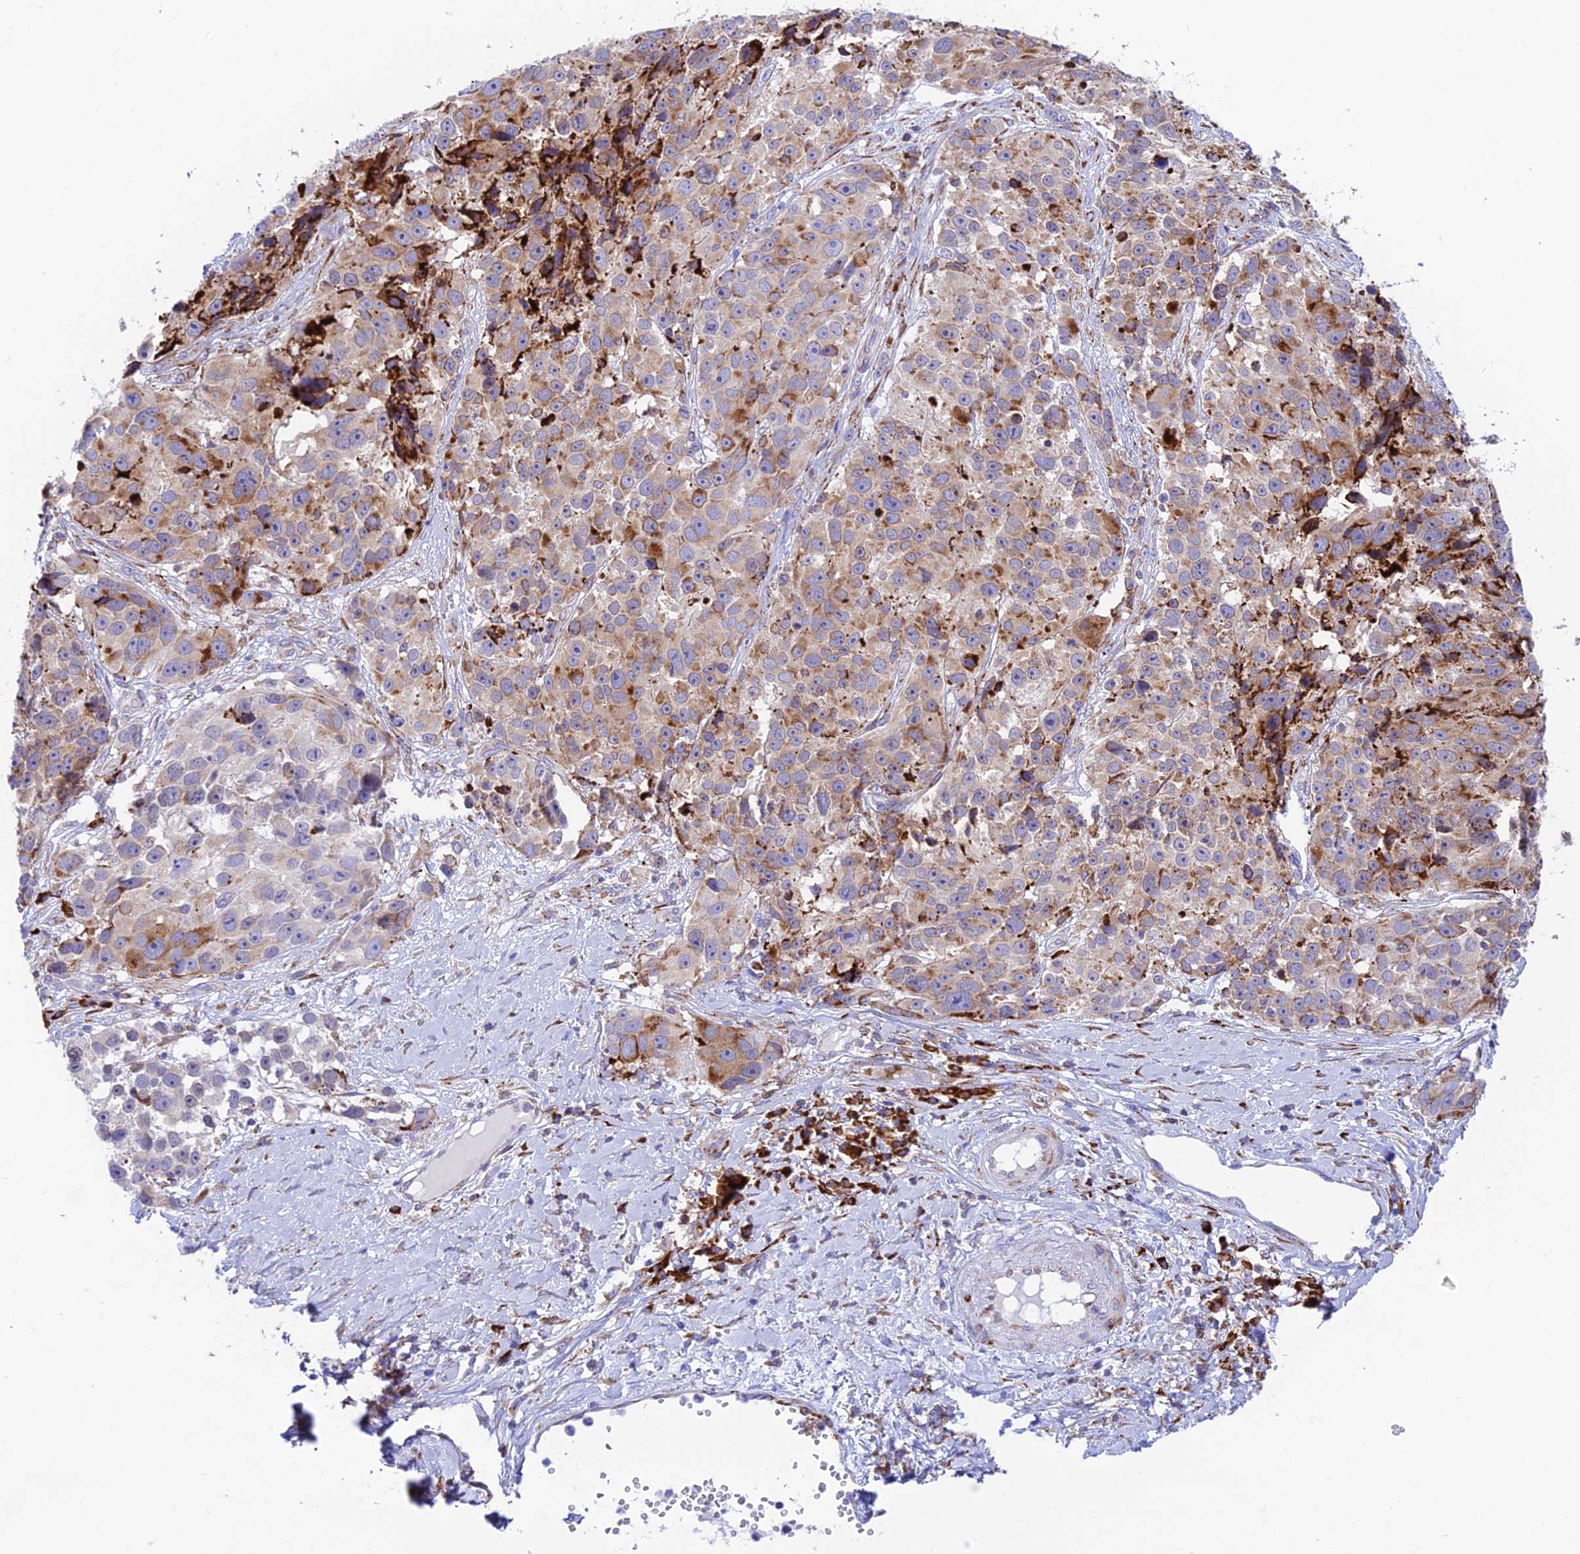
{"staining": {"intensity": "moderate", "quantity": "25%-75%", "location": "cytoplasmic/membranous"}, "tissue": "melanoma", "cell_type": "Tumor cells", "image_type": "cancer", "snomed": [{"axis": "morphology", "description": "Malignant melanoma, NOS"}, {"axis": "topography", "description": "Skin"}], "caption": "Immunohistochemistry (IHC) micrograph of human melanoma stained for a protein (brown), which shows medium levels of moderate cytoplasmic/membranous staining in approximately 25%-75% of tumor cells.", "gene": "TUBGCP6", "patient": {"sex": "male", "age": 84}}